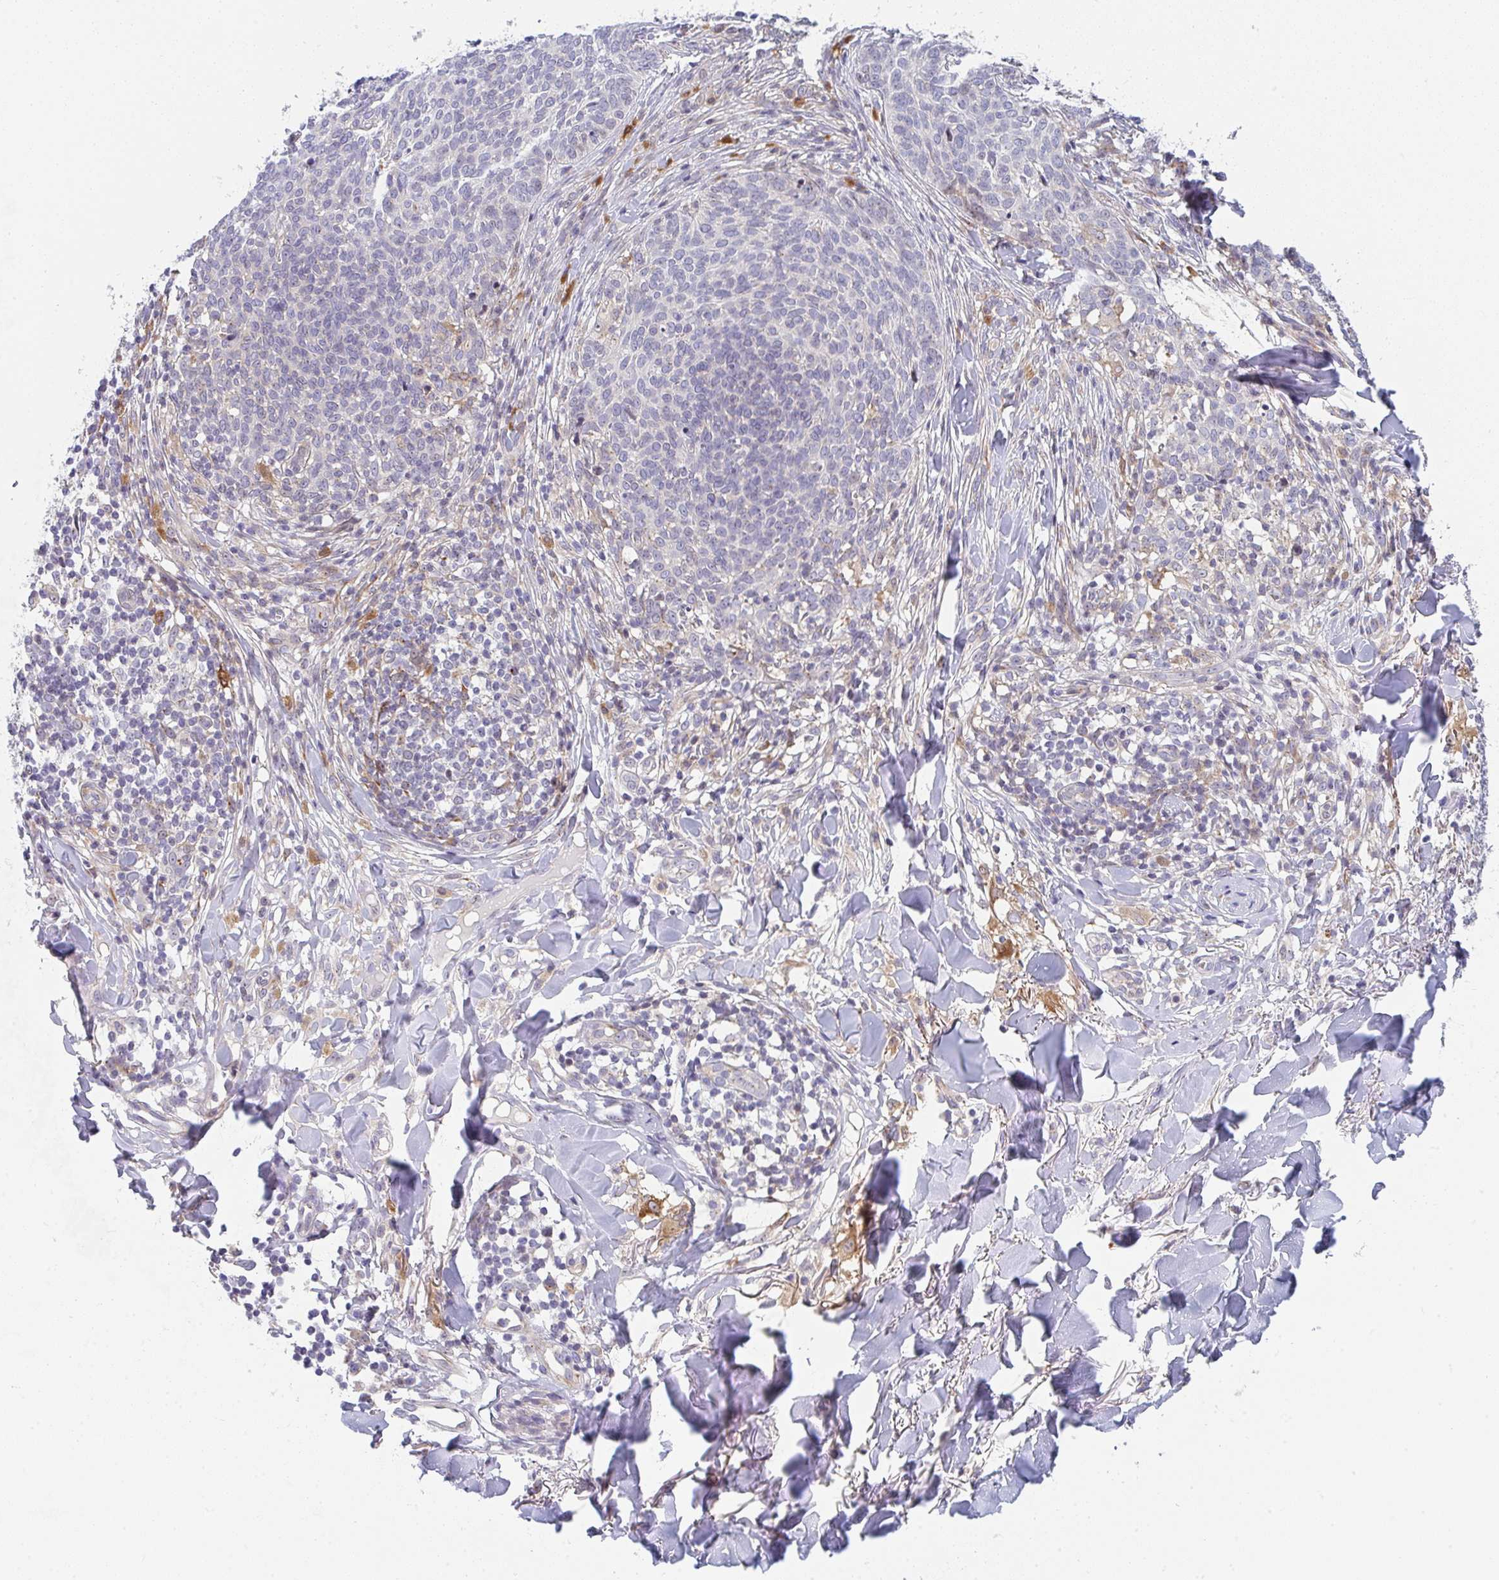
{"staining": {"intensity": "negative", "quantity": "none", "location": "none"}, "tissue": "skin cancer", "cell_type": "Tumor cells", "image_type": "cancer", "snomed": [{"axis": "morphology", "description": "Basal cell carcinoma"}, {"axis": "topography", "description": "Skin"}, {"axis": "topography", "description": "Skin of face"}], "caption": "Tumor cells show no significant positivity in skin basal cell carcinoma.", "gene": "KLHL33", "patient": {"sex": "male", "age": 56}}